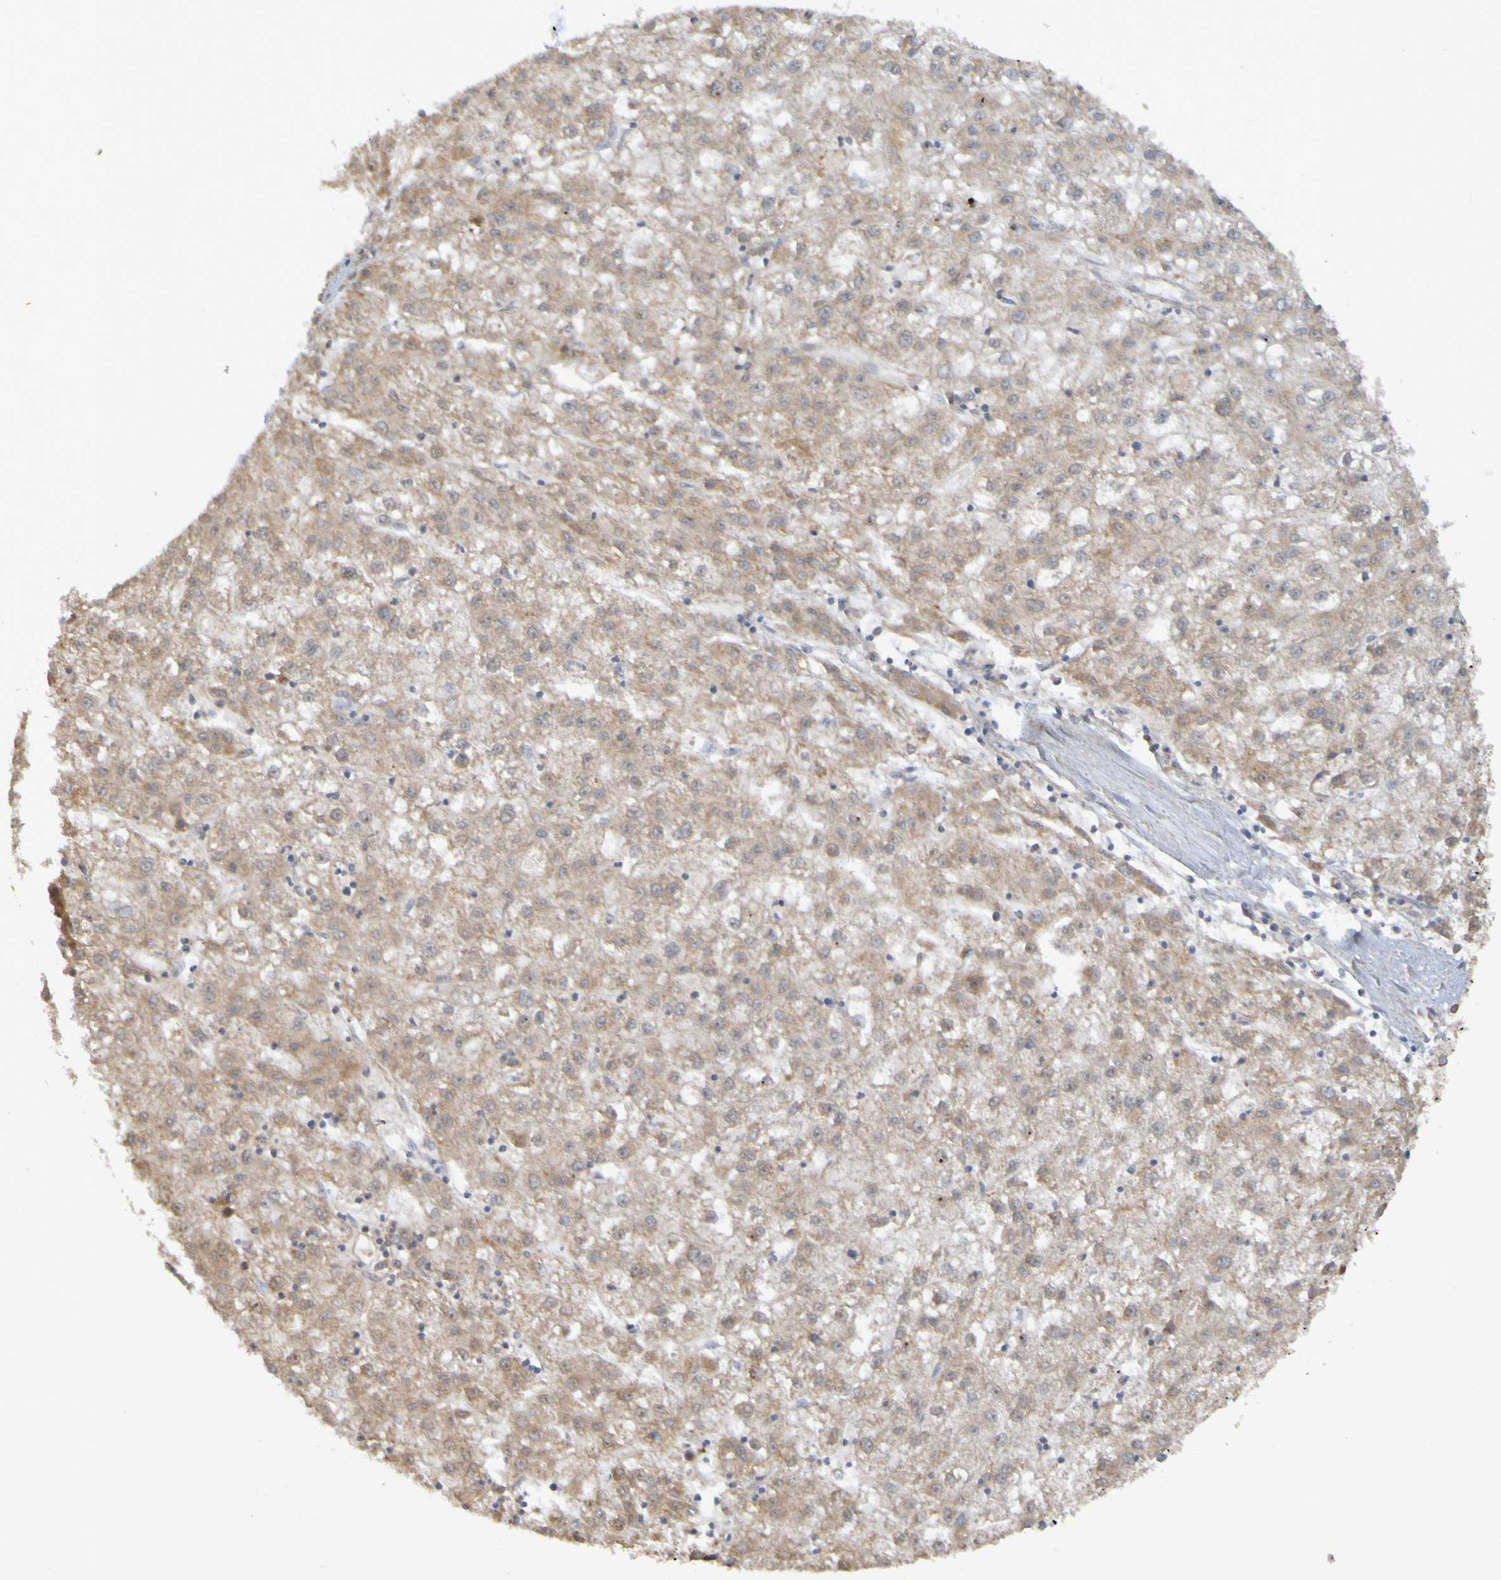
{"staining": {"intensity": "weak", "quantity": ">75%", "location": "cytoplasmic/membranous"}, "tissue": "liver cancer", "cell_type": "Tumor cells", "image_type": "cancer", "snomed": [{"axis": "morphology", "description": "Carcinoma, Hepatocellular, NOS"}, {"axis": "topography", "description": "Liver"}], "caption": "A micrograph of liver cancer stained for a protein exhibits weak cytoplasmic/membranous brown staining in tumor cells.", "gene": "TMBIM1", "patient": {"sex": "male", "age": 72}}